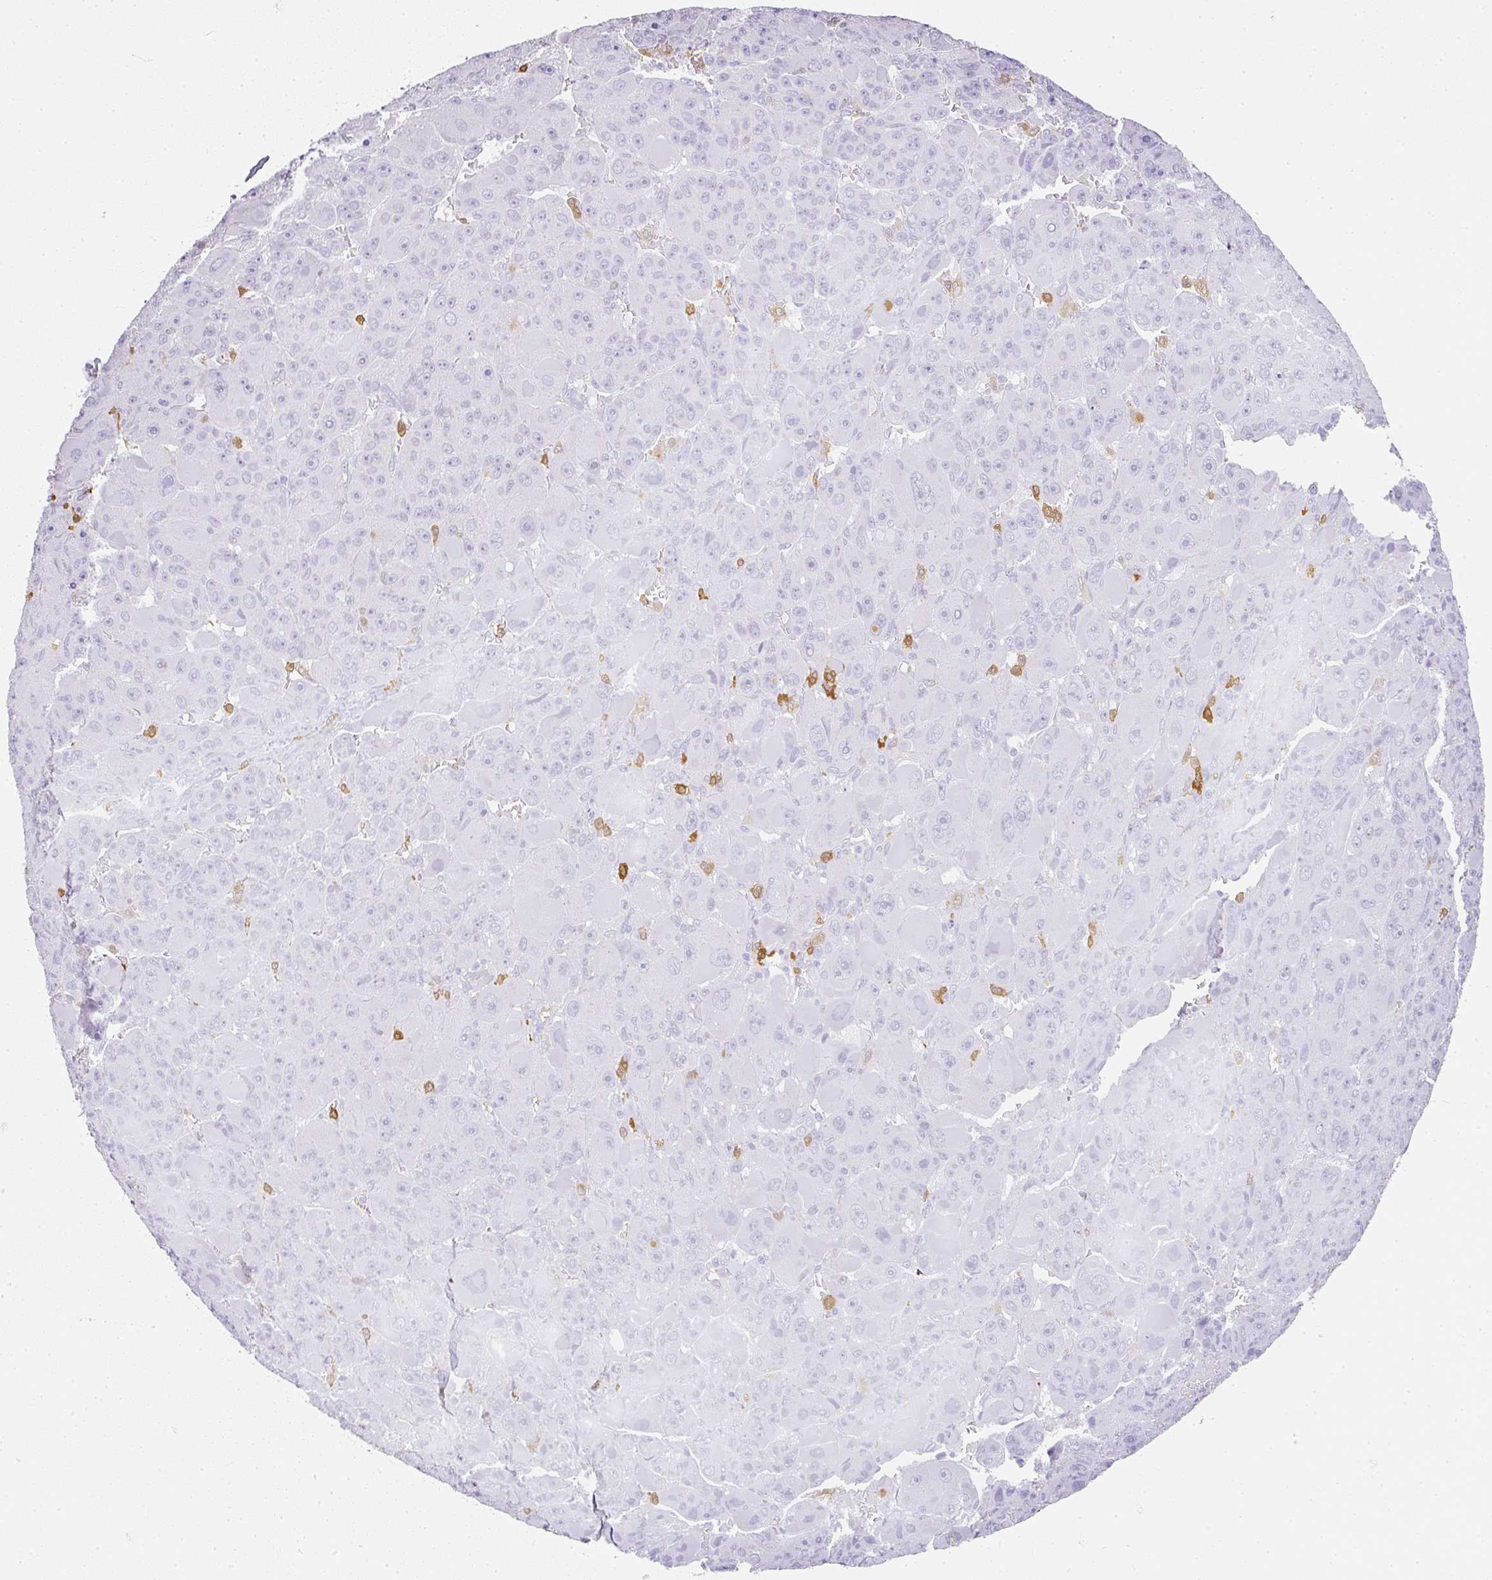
{"staining": {"intensity": "negative", "quantity": "none", "location": "none"}, "tissue": "liver cancer", "cell_type": "Tumor cells", "image_type": "cancer", "snomed": [{"axis": "morphology", "description": "Carcinoma, Hepatocellular, NOS"}, {"axis": "topography", "description": "Liver"}], "caption": "This is an immunohistochemistry photomicrograph of human hepatocellular carcinoma (liver). There is no expression in tumor cells.", "gene": "HK3", "patient": {"sex": "male", "age": 76}}